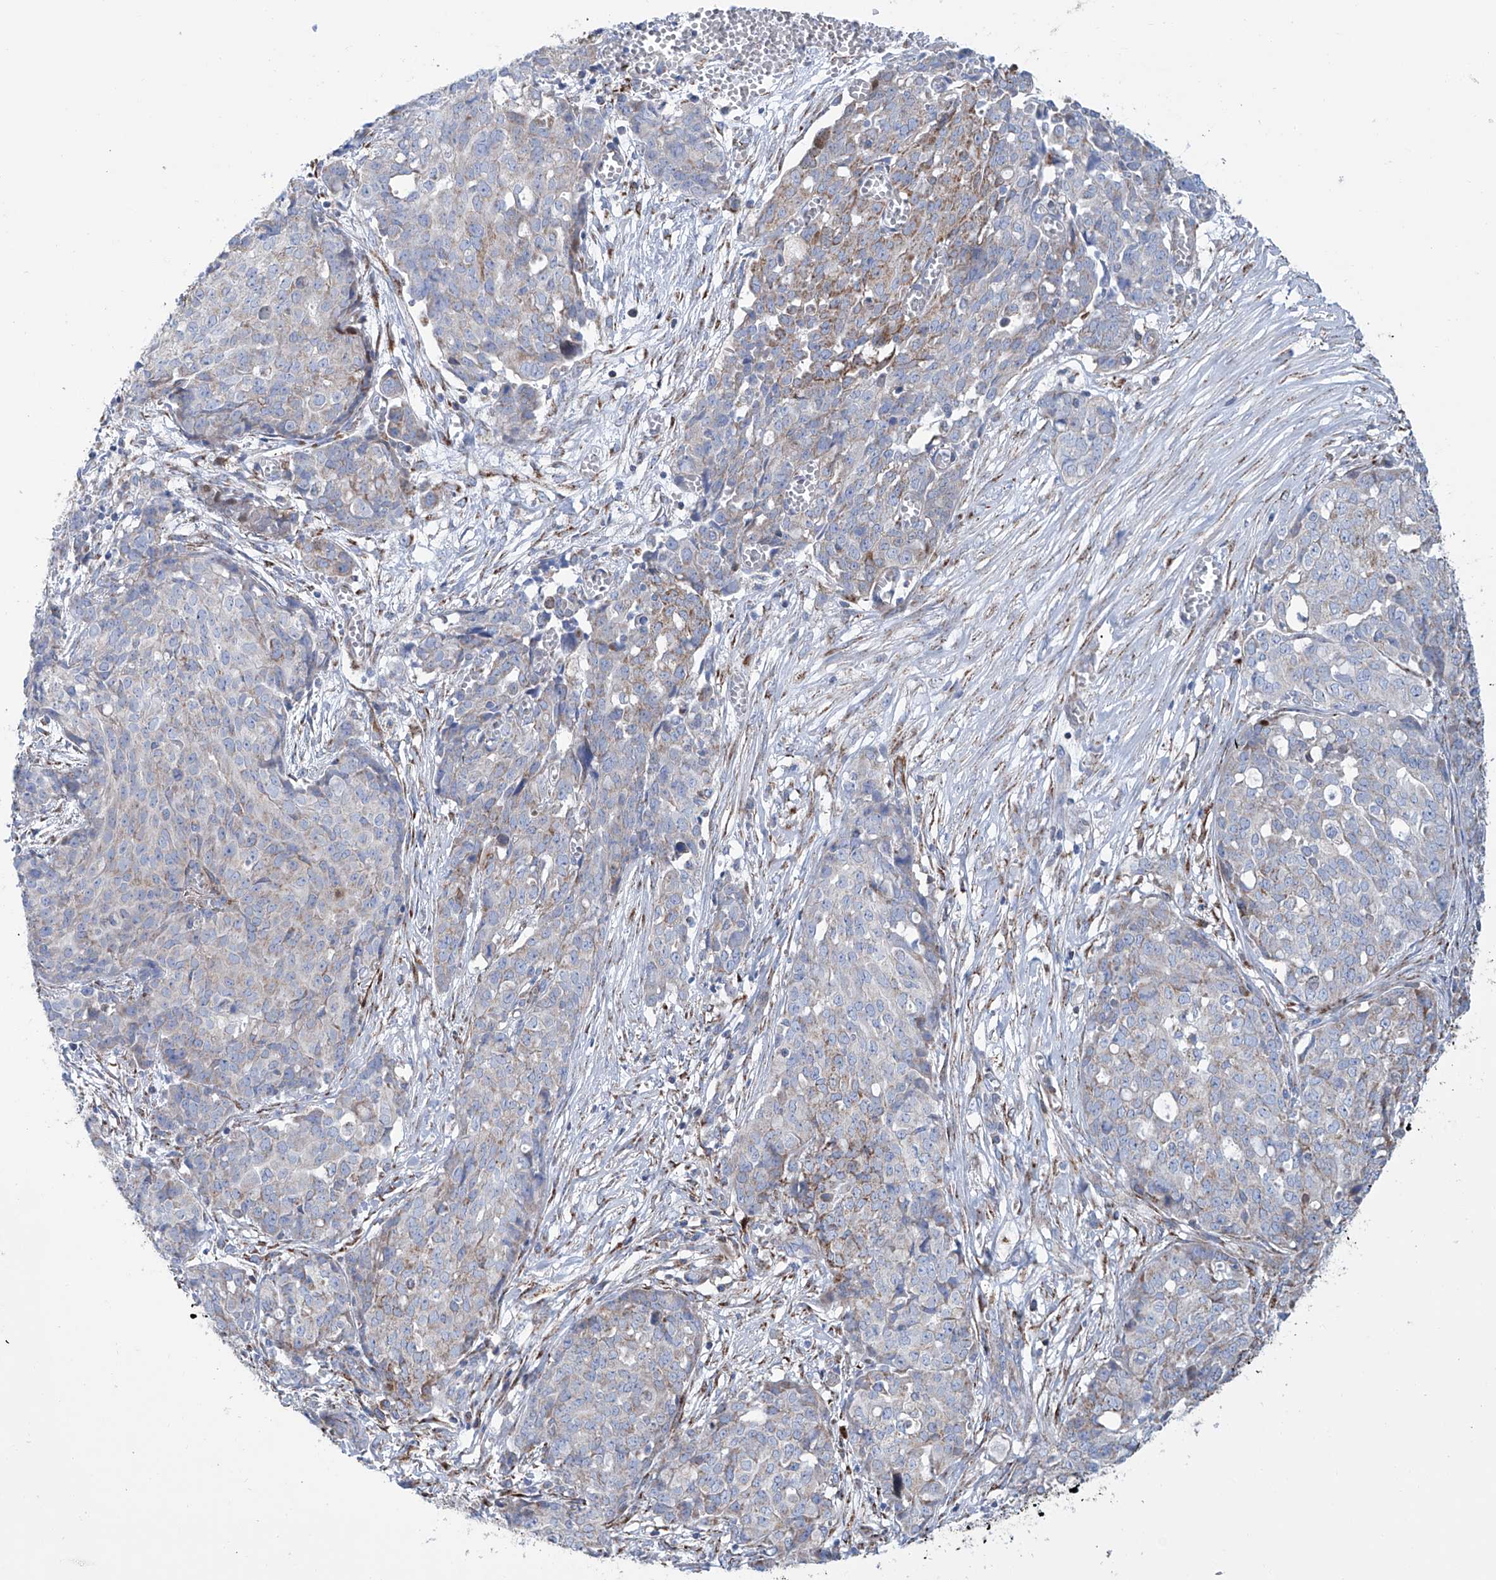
{"staining": {"intensity": "moderate", "quantity": "<25%", "location": "cytoplasmic/membranous"}, "tissue": "ovarian cancer", "cell_type": "Tumor cells", "image_type": "cancer", "snomed": [{"axis": "morphology", "description": "Cystadenocarcinoma, serous, NOS"}, {"axis": "topography", "description": "Soft tissue"}, {"axis": "topography", "description": "Ovary"}], "caption": "Moderate cytoplasmic/membranous protein expression is present in approximately <25% of tumor cells in ovarian serous cystadenocarcinoma.", "gene": "ALDH6A1", "patient": {"sex": "female", "age": 57}}